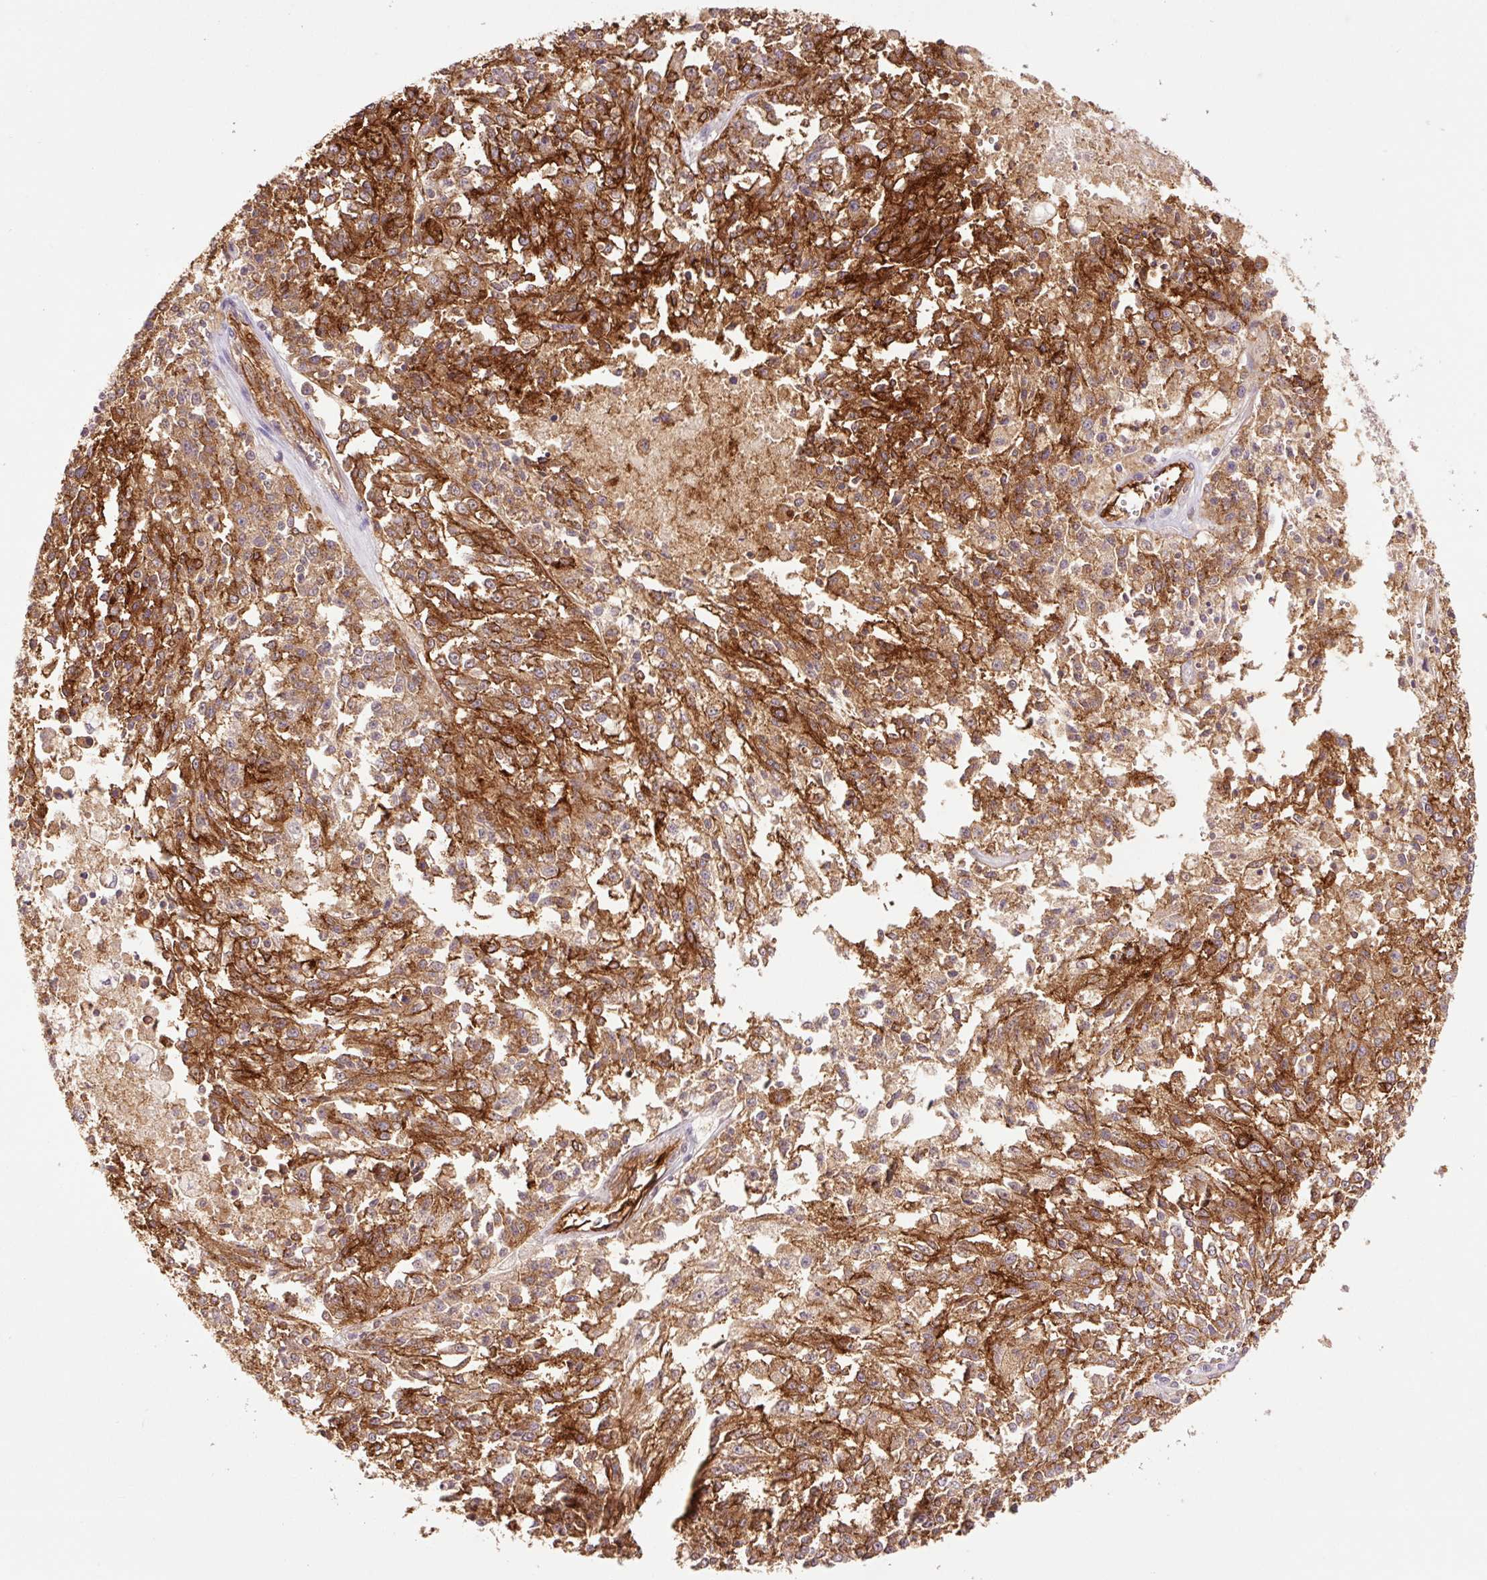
{"staining": {"intensity": "strong", "quantity": ">75%", "location": "cytoplasmic/membranous"}, "tissue": "melanoma", "cell_type": "Tumor cells", "image_type": "cancer", "snomed": [{"axis": "morphology", "description": "Malignant melanoma, NOS"}, {"axis": "topography", "description": "Skin"}], "caption": "Protein positivity by immunohistochemistry reveals strong cytoplasmic/membranous staining in approximately >75% of tumor cells in melanoma.", "gene": "SLC1A4", "patient": {"sex": "female", "age": 64}}